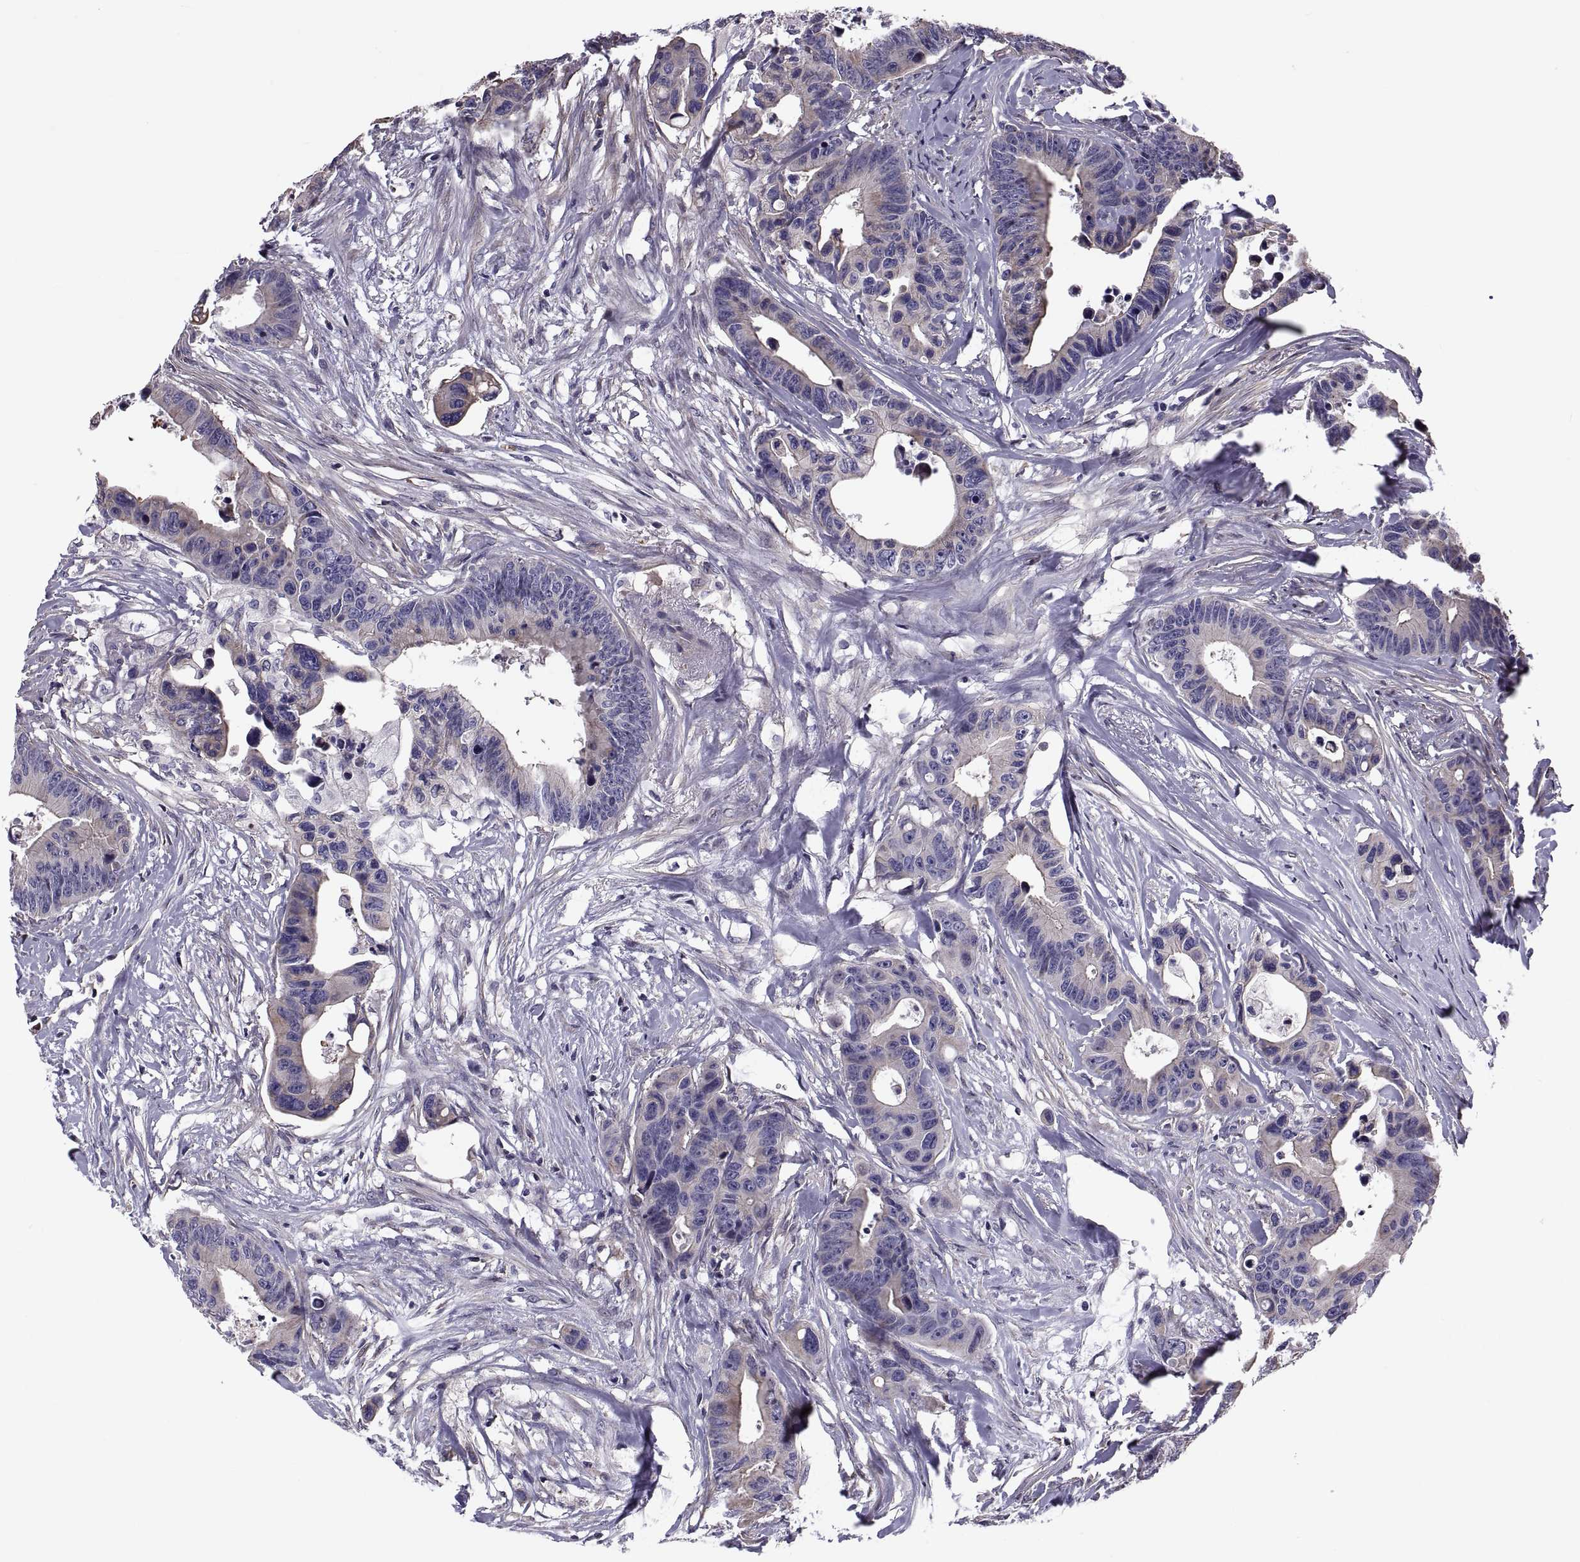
{"staining": {"intensity": "moderate", "quantity": "<25%", "location": "cytoplasmic/membranous"}, "tissue": "colorectal cancer", "cell_type": "Tumor cells", "image_type": "cancer", "snomed": [{"axis": "morphology", "description": "Adenocarcinoma, NOS"}, {"axis": "topography", "description": "Colon"}], "caption": "A micrograph showing moderate cytoplasmic/membranous staining in approximately <25% of tumor cells in adenocarcinoma (colorectal), as visualized by brown immunohistochemical staining.", "gene": "ANO1", "patient": {"sex": "female", "age": 87}}